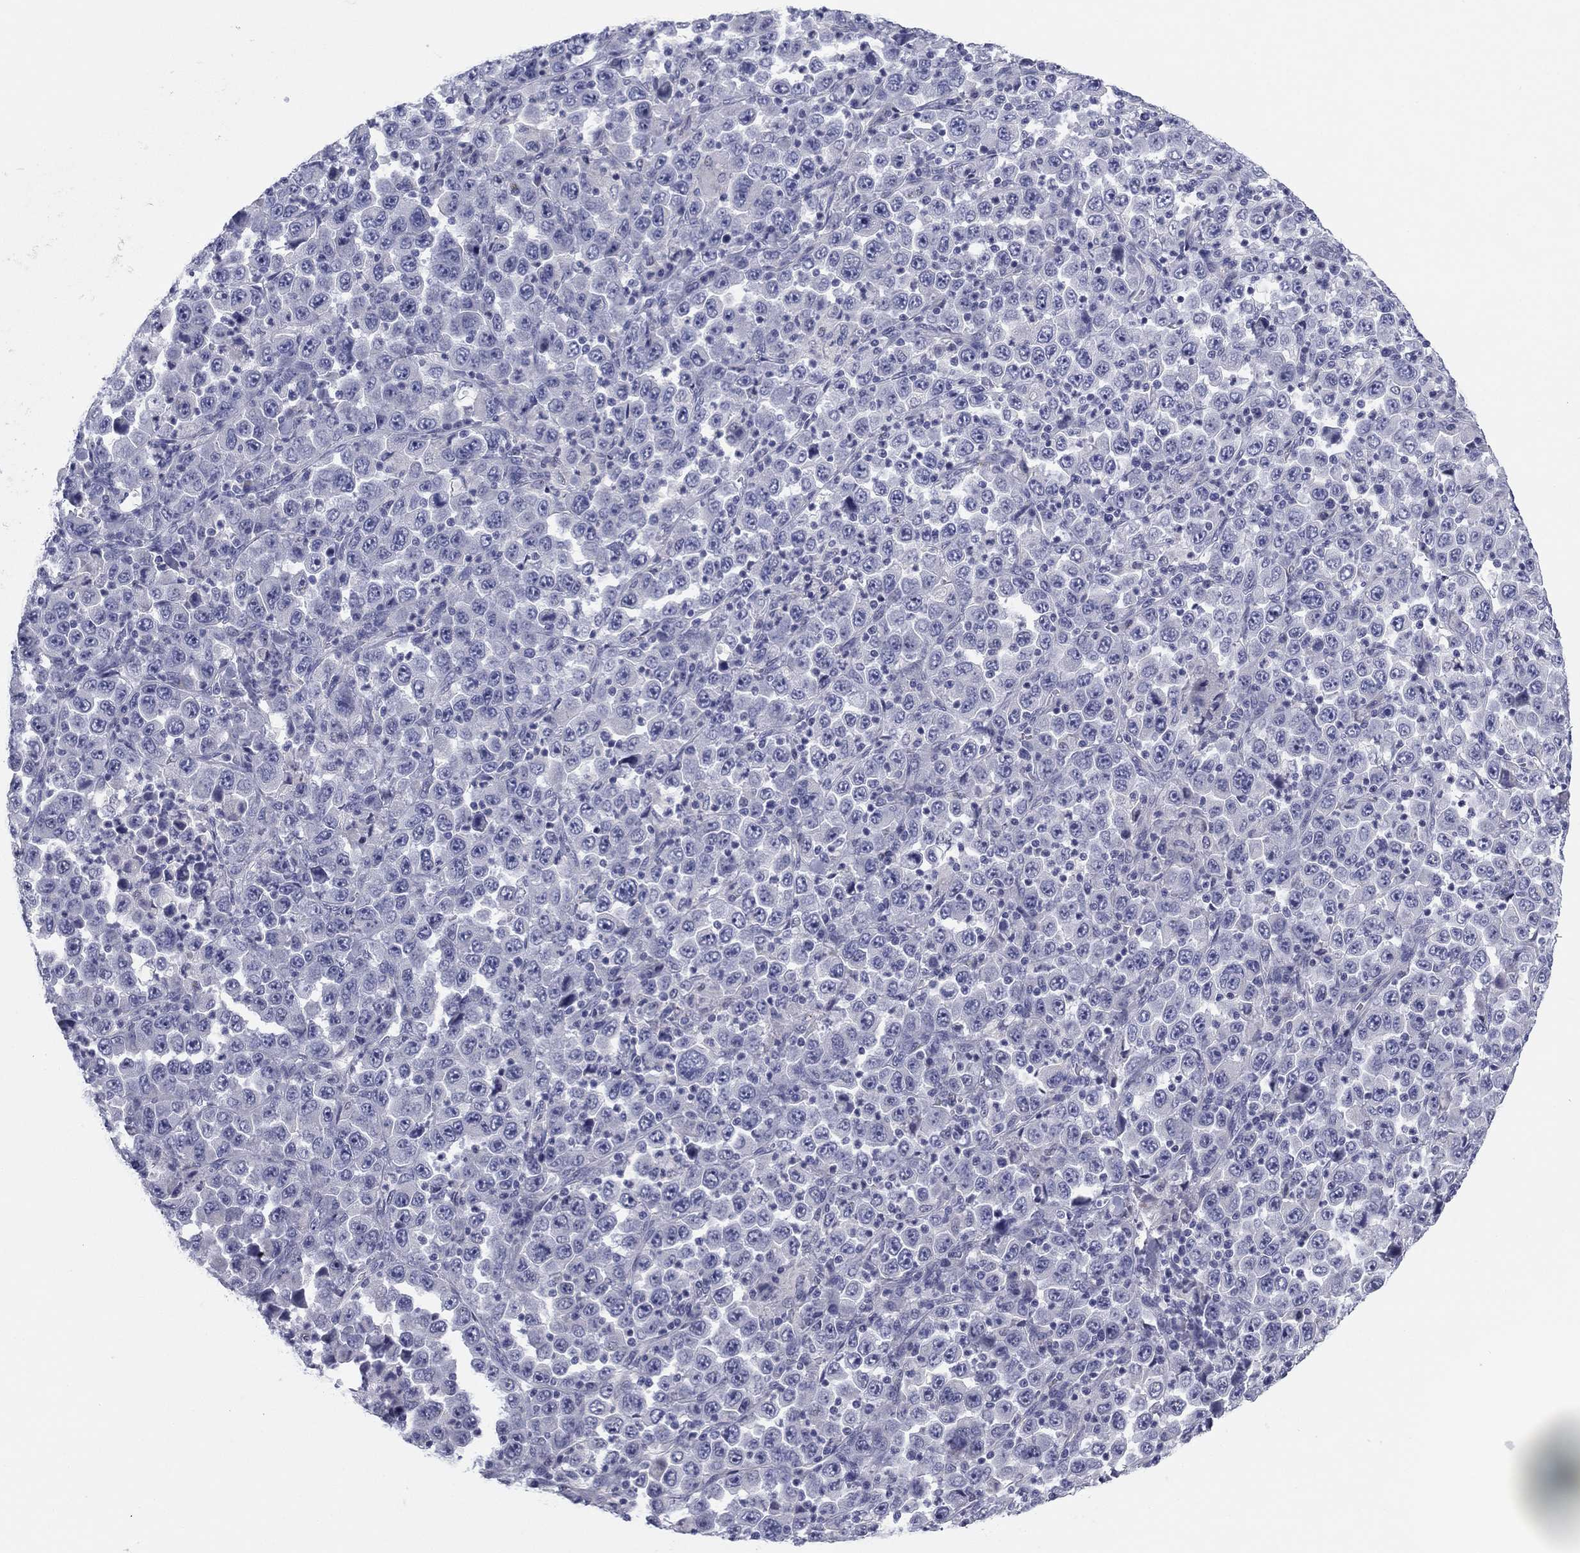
{"staining": {"intensity": "negative", "quantity": "none", "location": "none"}, "tissue": "stomach cancer", "cell_type": "Tumor cells", "image_type": "cancer", "snomed": [{"axis": "morphology", "description": "Normal tissue, NOS"}, {"axis": "morphology", "description": "Adenocarcinoma, NOS"}, {"axis": "topography", "description": "Stomach, upper"}, {"axis": "topography", "description": "Stomach"}], "caption": "A histopathology image of human stomach adenocarcinoma is negative for staining in tumor cells.", "gene": "SEPTIN3", "patient": {"sex": "male", "age": 59}}